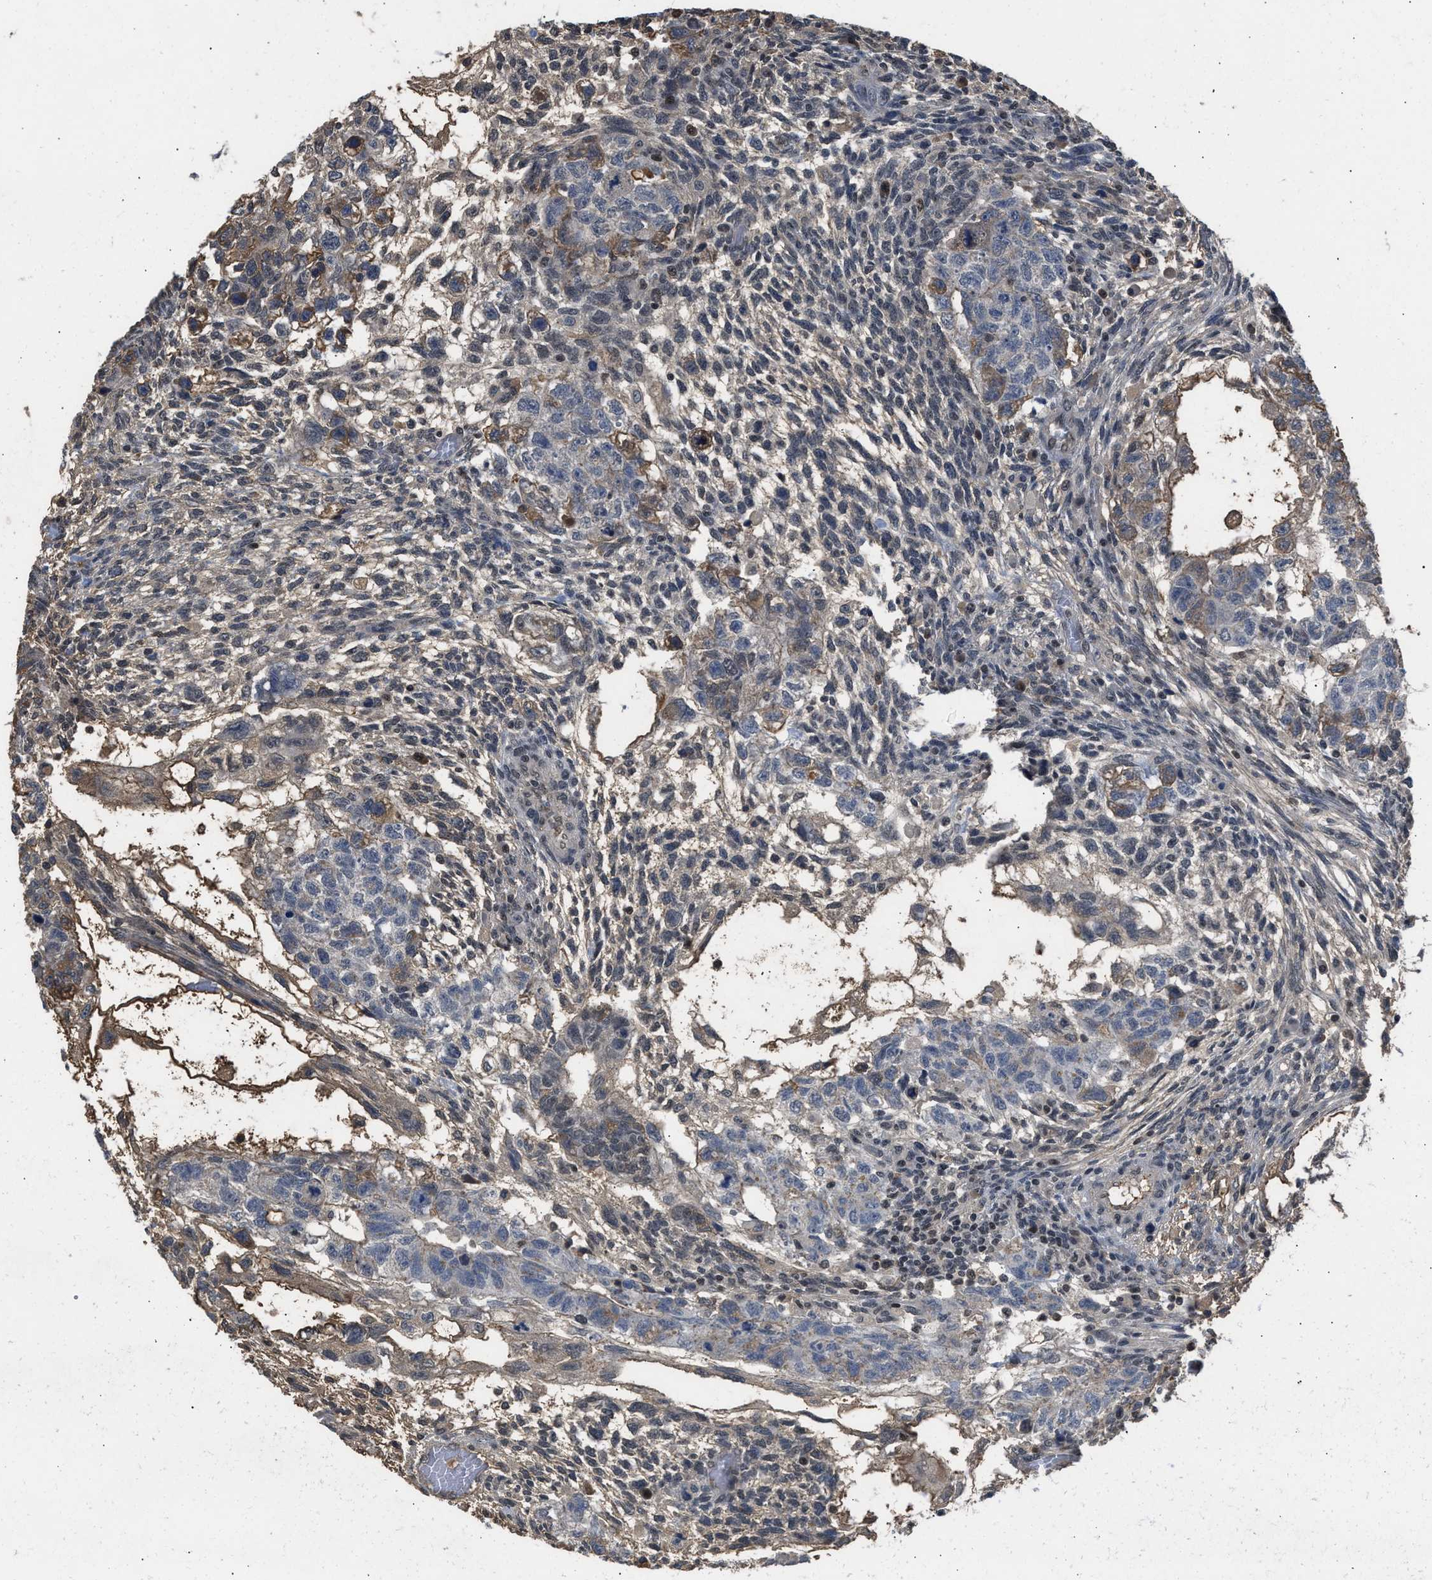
{"staining": {"intensity": "moderate", "quantity": "<25%", "location": "cytoplasmic/membranous"}, "tissue": "testis cancer", "cell_type": "Tumor cells", "image_type": "cancer", "snomed": [{"axis": "morphology", "description": "Normal tissue, NOS"}, {"axis": "morphology", "description": "Carcinoma, Embryonal, NOS"}, {"axis": "topography", "description": "Testis"}], "caption": "Immunohistochemical staining of human testis cancer exhibits moderate cytoplasmic/membranous protein expression in about <25% of tumor cells.", "gene": "TERF2IP", "patient": {"sex": "male", "age": 36}}